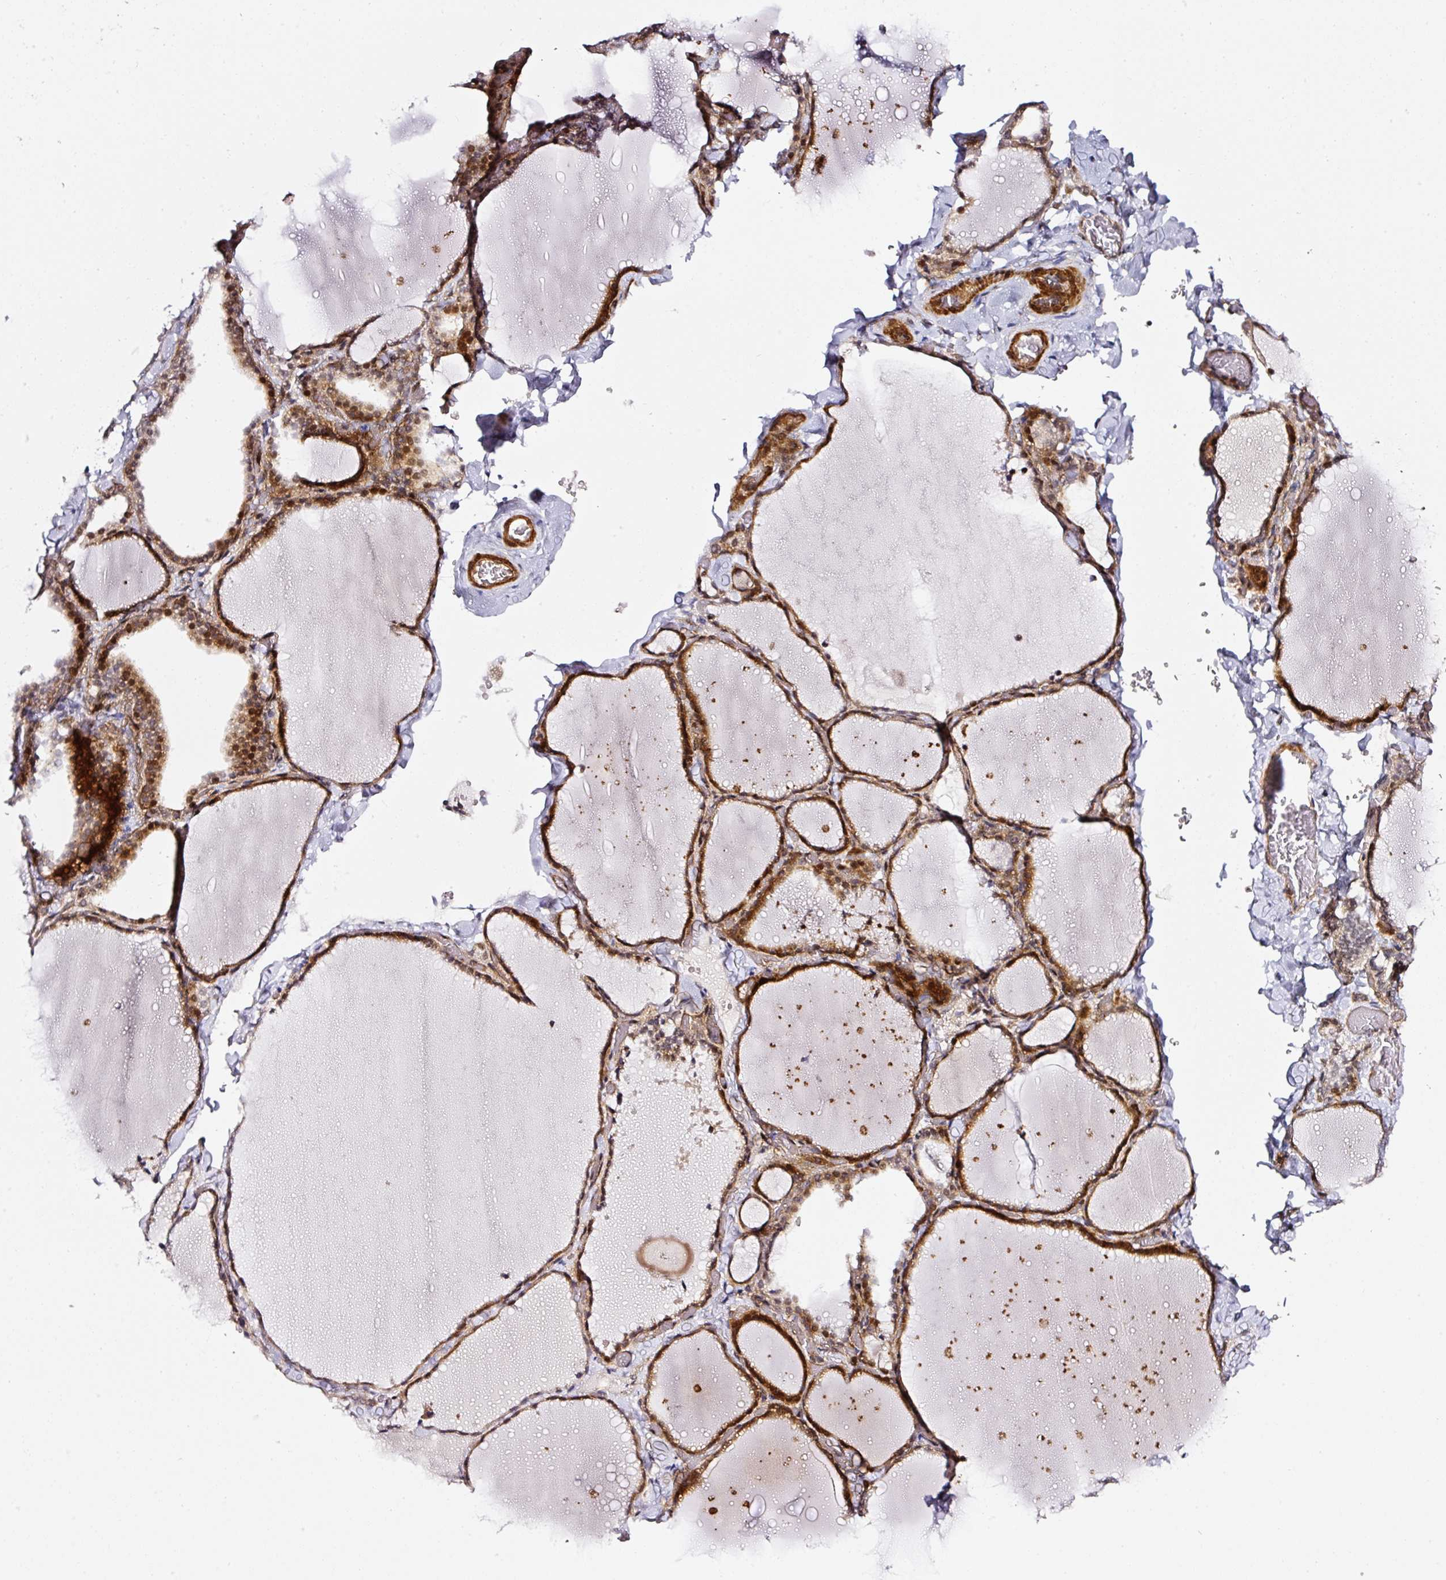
{"staining": {"intensity": "moderate", "quantity": ">75%", "location": "cytoplasmic/membranous,nuclear"}, "tissue": "thyroid gland", "cell_type": "Glandular cells", "image_type": "normal", "snomed": [{"axis": "morphology", "description": "Normal tissue, NOS"}, {"axis": "topography", "description": "Thyroid gland"}], "caption": "Immunohistochemistry (IHC) image of benign human thyroid gland stained for a protein (brown), which shows medium levels of moderate cytoplasmic/membranous,nuclear staining in about >75% of glandular cells.", "gene": "ANKRD20A1", "patient": {"sex": "female", "age": 22}}